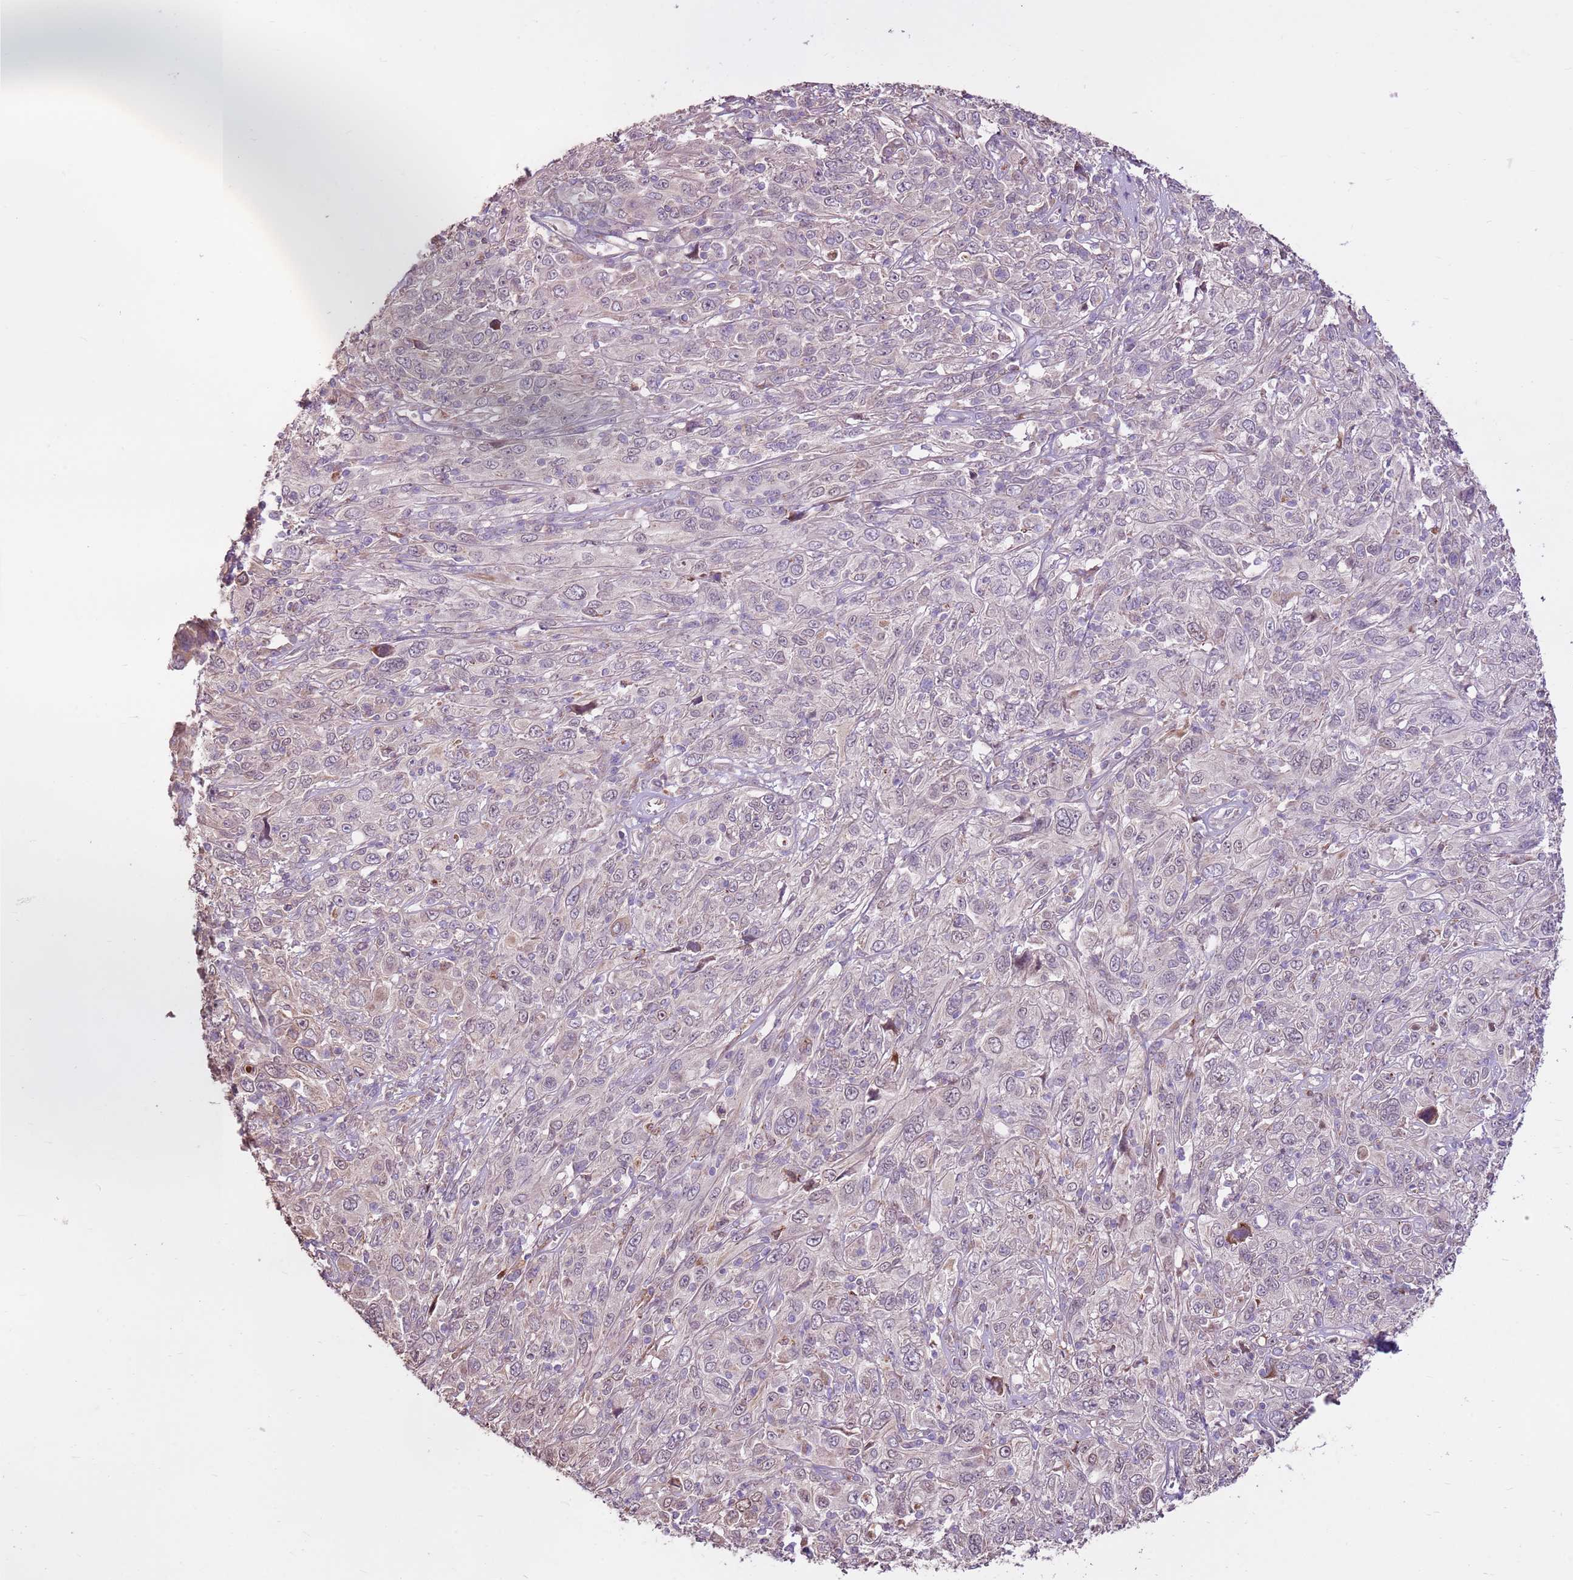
{"staining": {"intensity": "weak", "quantity": "<25%", "location": "cytoplasmic/membranous"}, "tissue": "cervical cancer", "cell_type": "Tumor cells", "image_type": "cancer", "snomed": [{"axis": "morphology", "description": "Squamous cell carcinoma, NOS"}, {"axis": "topography", "description": "Cervix"}], "caption": "This is an immunohistochemistry micrograph of human squamous cell carcinoma (cervical). There is no positivity in tumor cells.", "gene": "LGI4", "patient": {"sex": "female", "age": 46}}